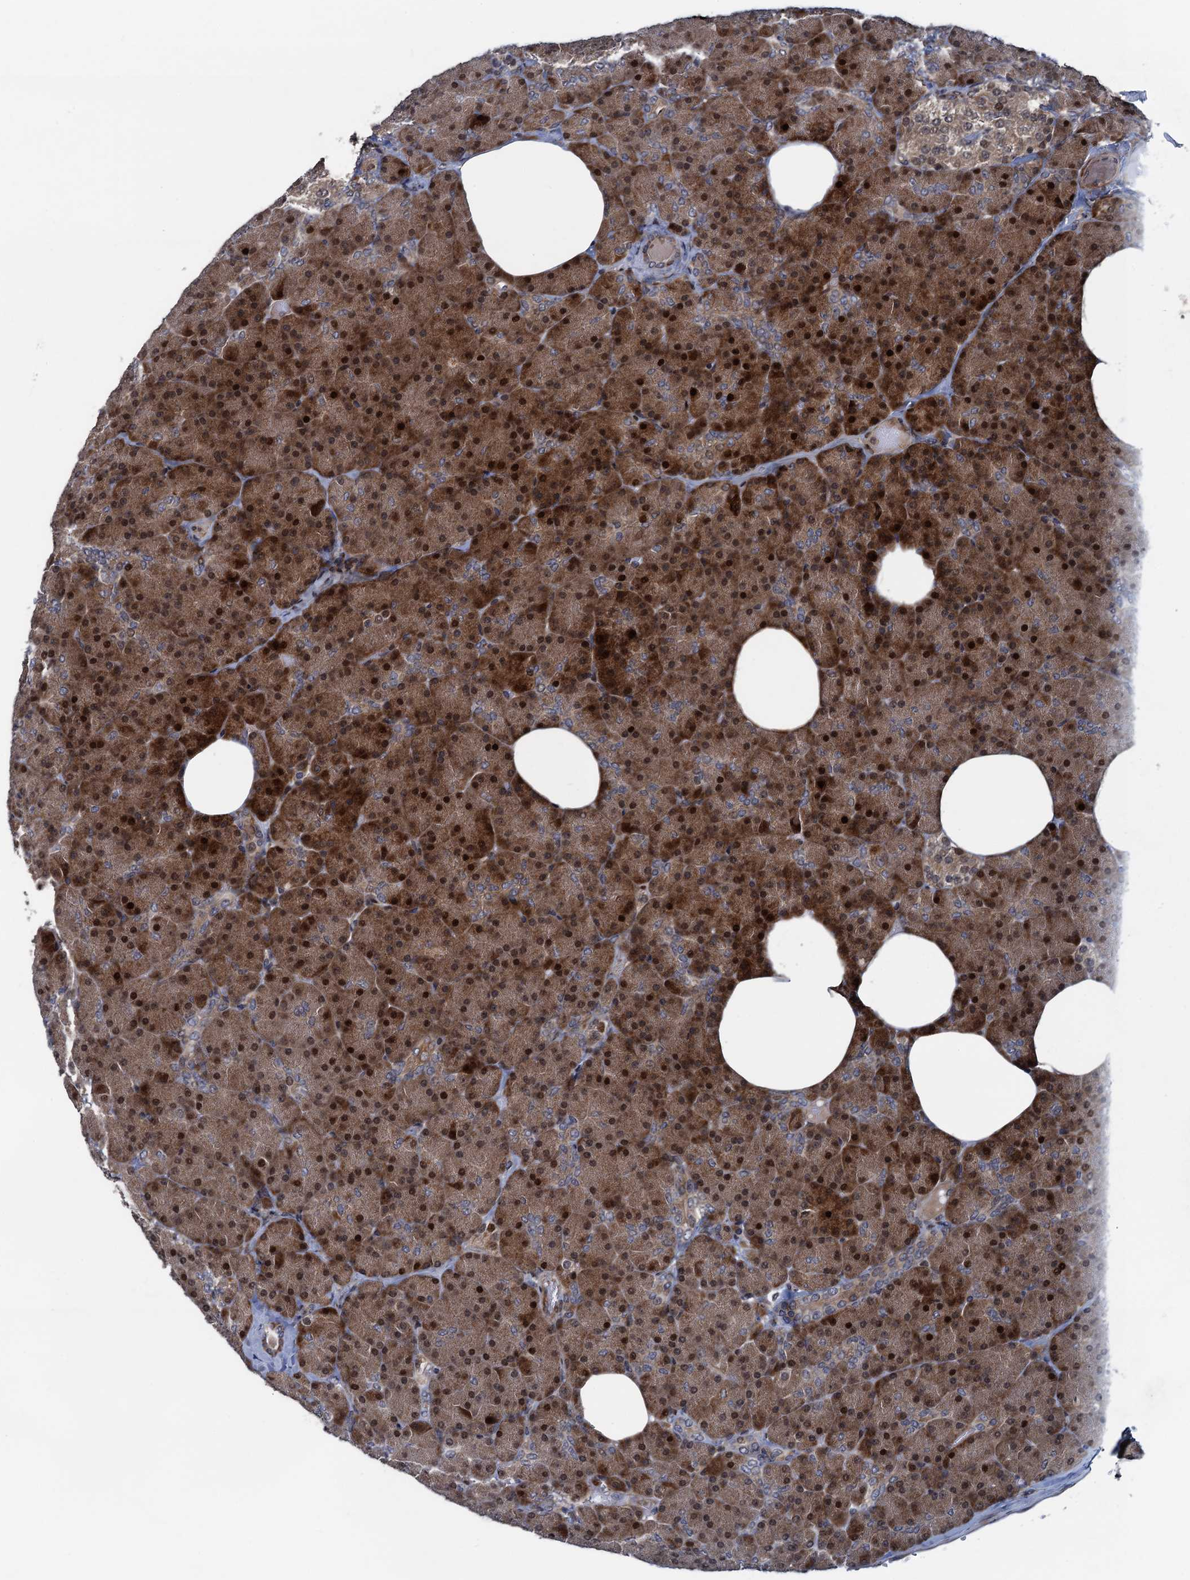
{"staining": {"intensity": "strong", "quantity": ">75%", "location": "cytoplasmic/membranous,nuclear"}, "tissue": "pancreas", "cell_type": "Exocrine glandular cells", "image_type": "normal", "snomed": [{"axis": "morphology", "description": "Normal tissue, NOS"}, {"axis": "morphology", "description": "Carcinoid, malignant, NOS"}, {"axis": "topography", "description": "Pancreas"}], "caption": "IHC photomicrograph of normal pancreas: pancreas stained using immunohistochemistry reveals high levels of strong protein expression localized specifically in the cytoplasmic/membranous,nuclear of exocrine glandular cells, appearing as a cytoplasmic/membranous,nuclear brown color.", "gene": "ATOSA", "patient": {"sex": "female", "age": 35}}